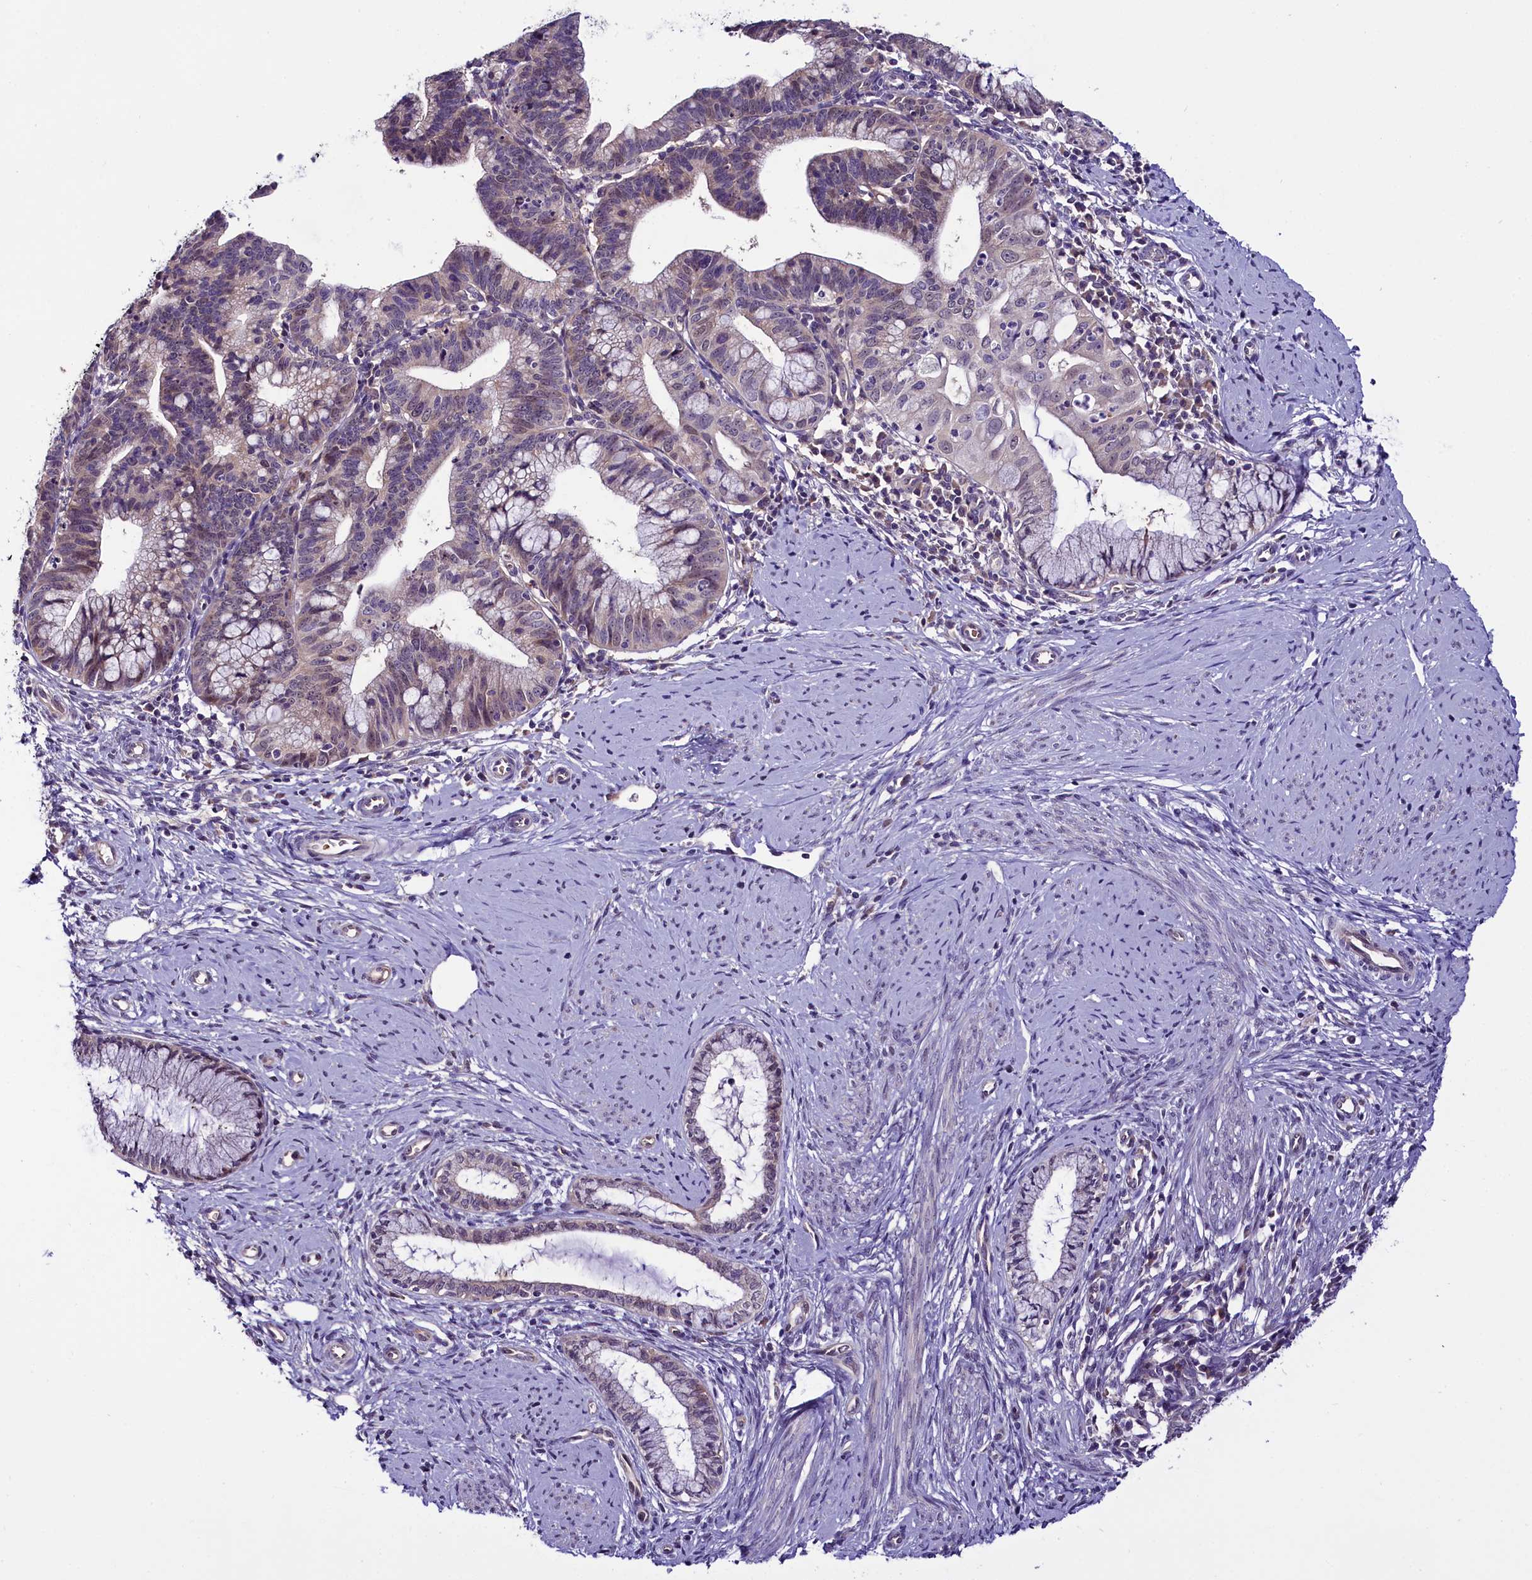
{"staining": {"intensity": "weak", "quantity": "25%-75%", "location": "cytoplasmic/membranous,nuclear"}, "tissue": "cervical cancer", "cell_type": "Tumor cells", "image_type": "cancer", "snomed": [{"axis": "morphology", "description": "Adenocarcinoma, NOS"}, {"axis": "topography", "description": "Cervix"}], "caption": "Immunohistochemical staining of adenocarcinoma (cervical) demonstrates low levels of weak cytoplasmic/membranous and nuclear protein expression in approximately 25%-75% of tumor cells.", "gene": "C9orf40", "patient": {"sex": "female", "age": 36}}